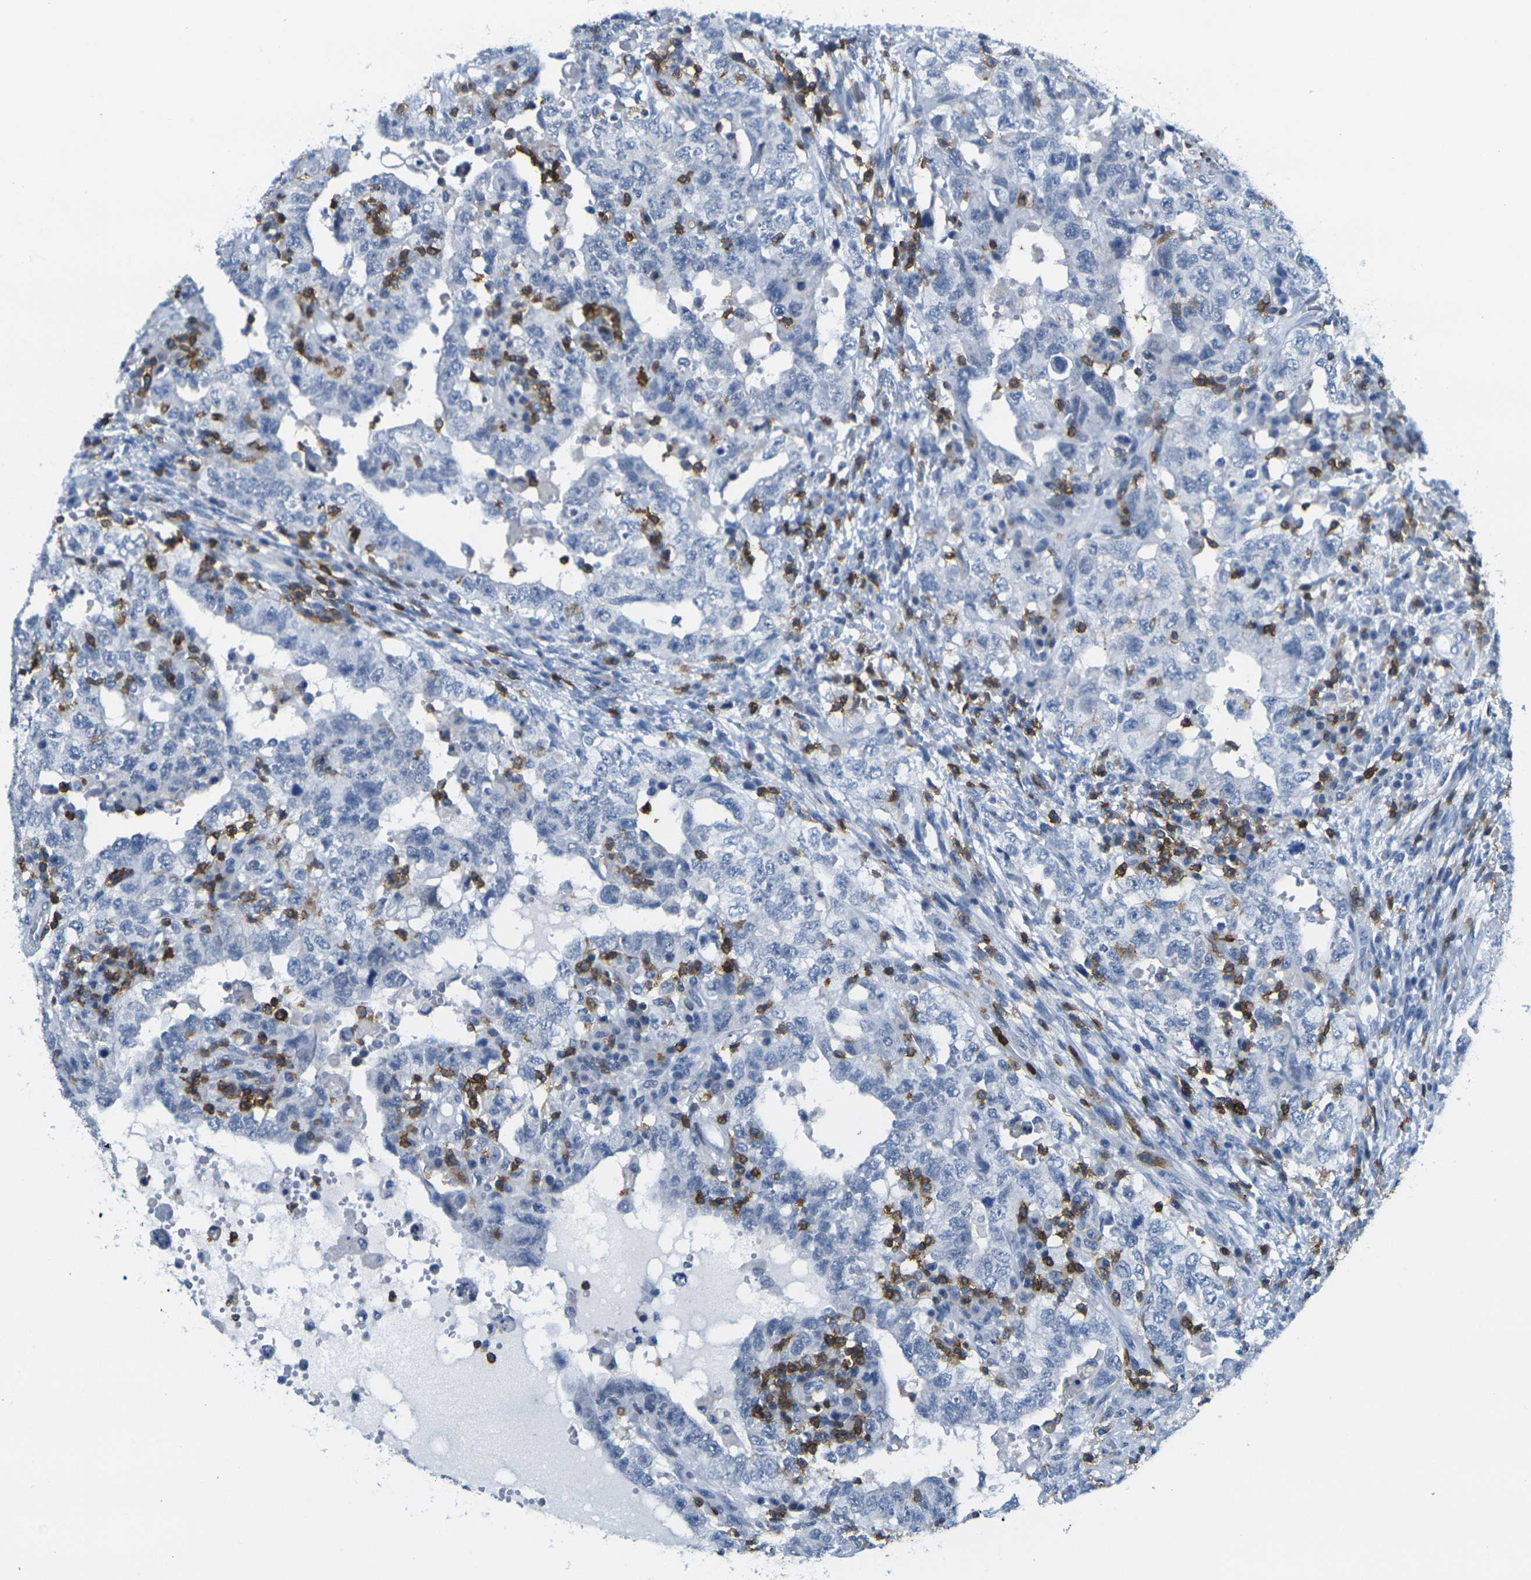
{"staining": {"intensity": "negative", "quantity": "none", "location": "none"}, "tissue": "testis cancer", "cell_type": "Tumor cells", "image_type": "cancer", "snomed": [{"axis": "morphology", "description": "Carcinoma, Embryonal, NOS"}, {"axis": "topography", "description": "Testis"}], "caption": "Embryonal carcinoma (testis) was stained to show a protein in brown. There is no significant staining in tumor cells.", "gene": "CD3D", "patient": {"sex": "male", "age": 26}}